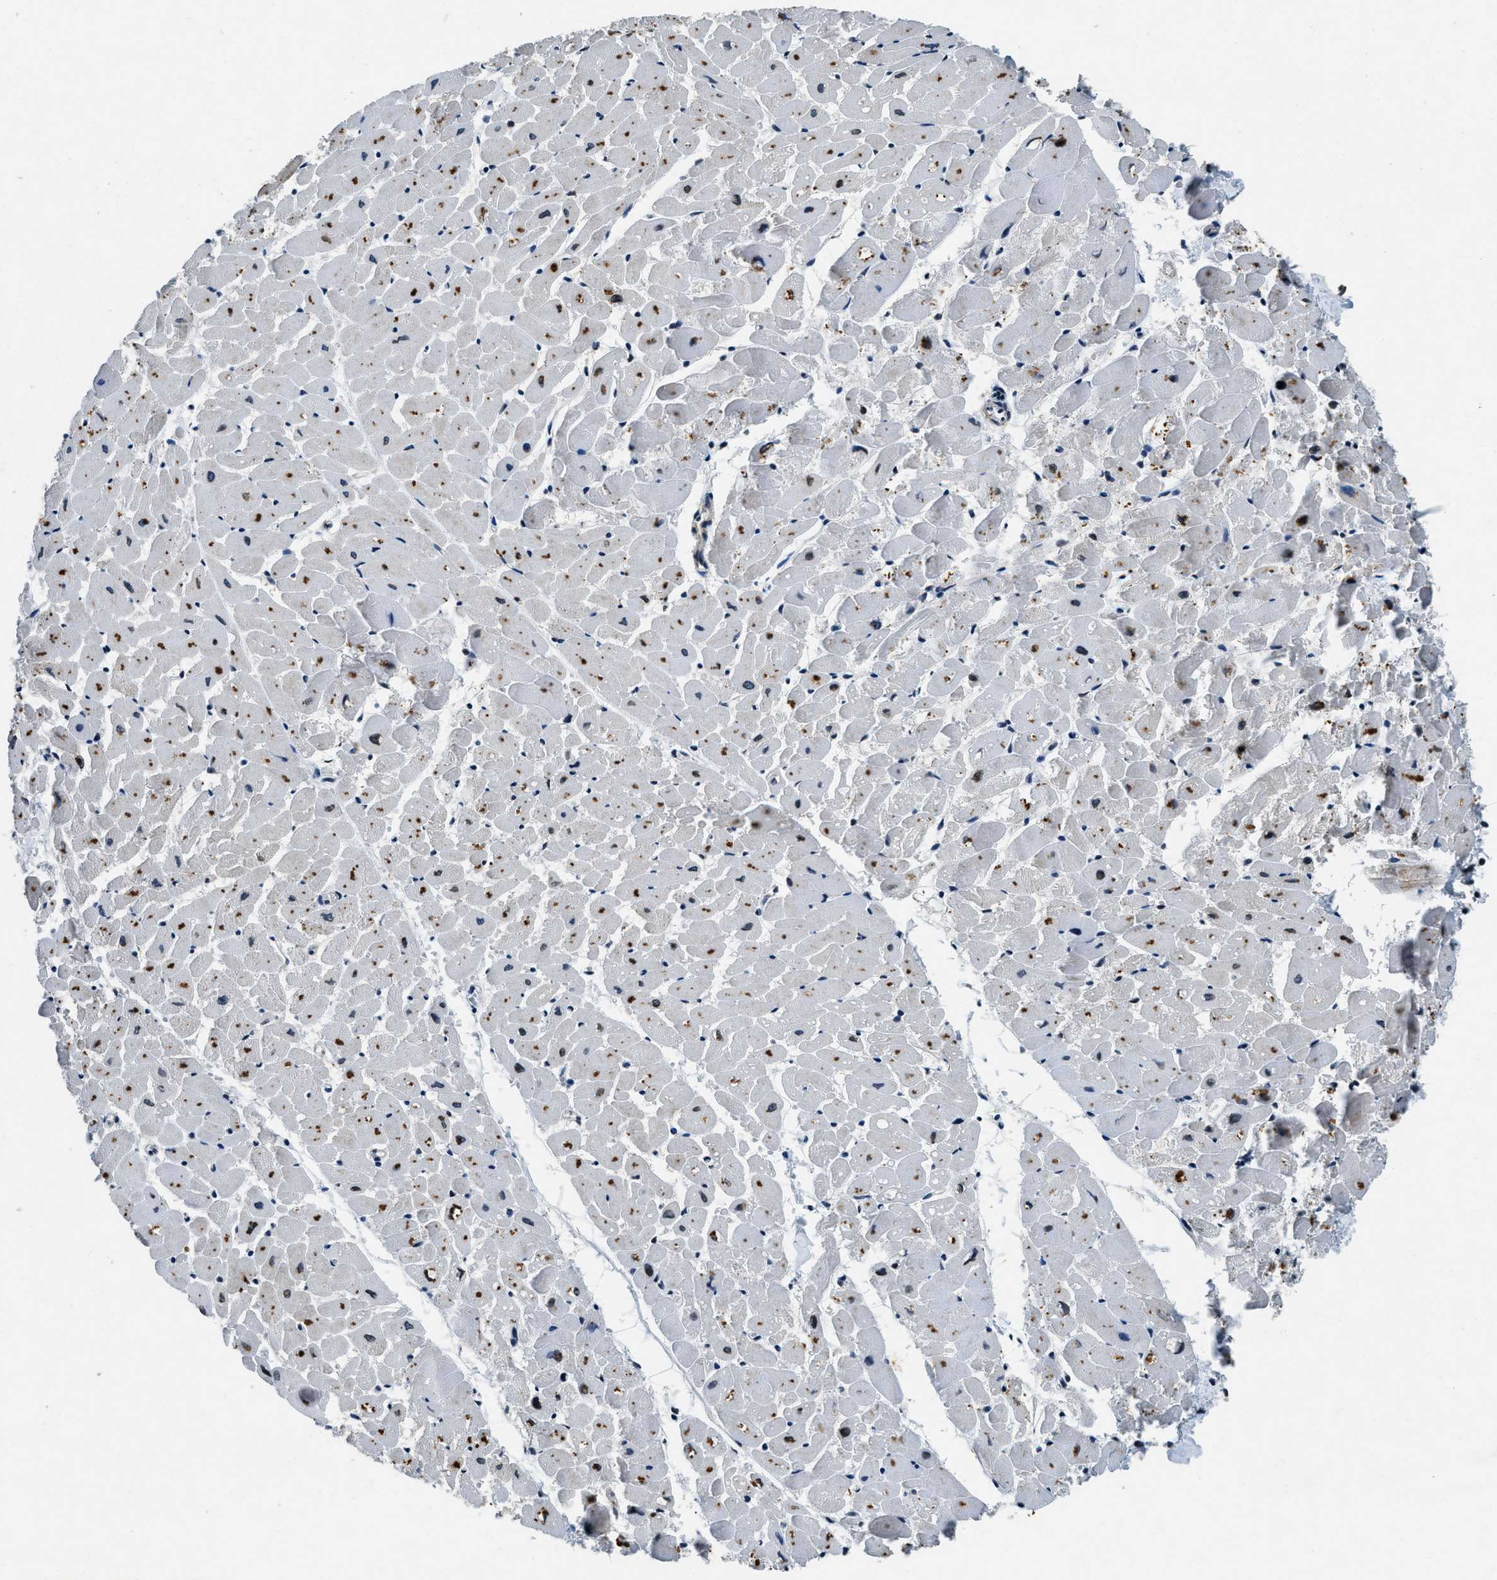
{"staining": {"intensity": "weak", "quantity": "<25%", "location": "nuclear"}, "tissue": "heart muscle", "cell_type": "Cardiomyocytes", "image_type": "normal", "snomed": [{"axis": "morphology", "description": "Normal tissue, NOS"}, {"axis": "topography", "description": "Heart"}], "caption": "A high-resolution micrograph shows immunohistochemistry staining of benign heart muscle, which demonstrates no significant expression in cardiomyocytes.", "gene": "ZC3HC1", "patient": {"sex": "female", "age": 19}}